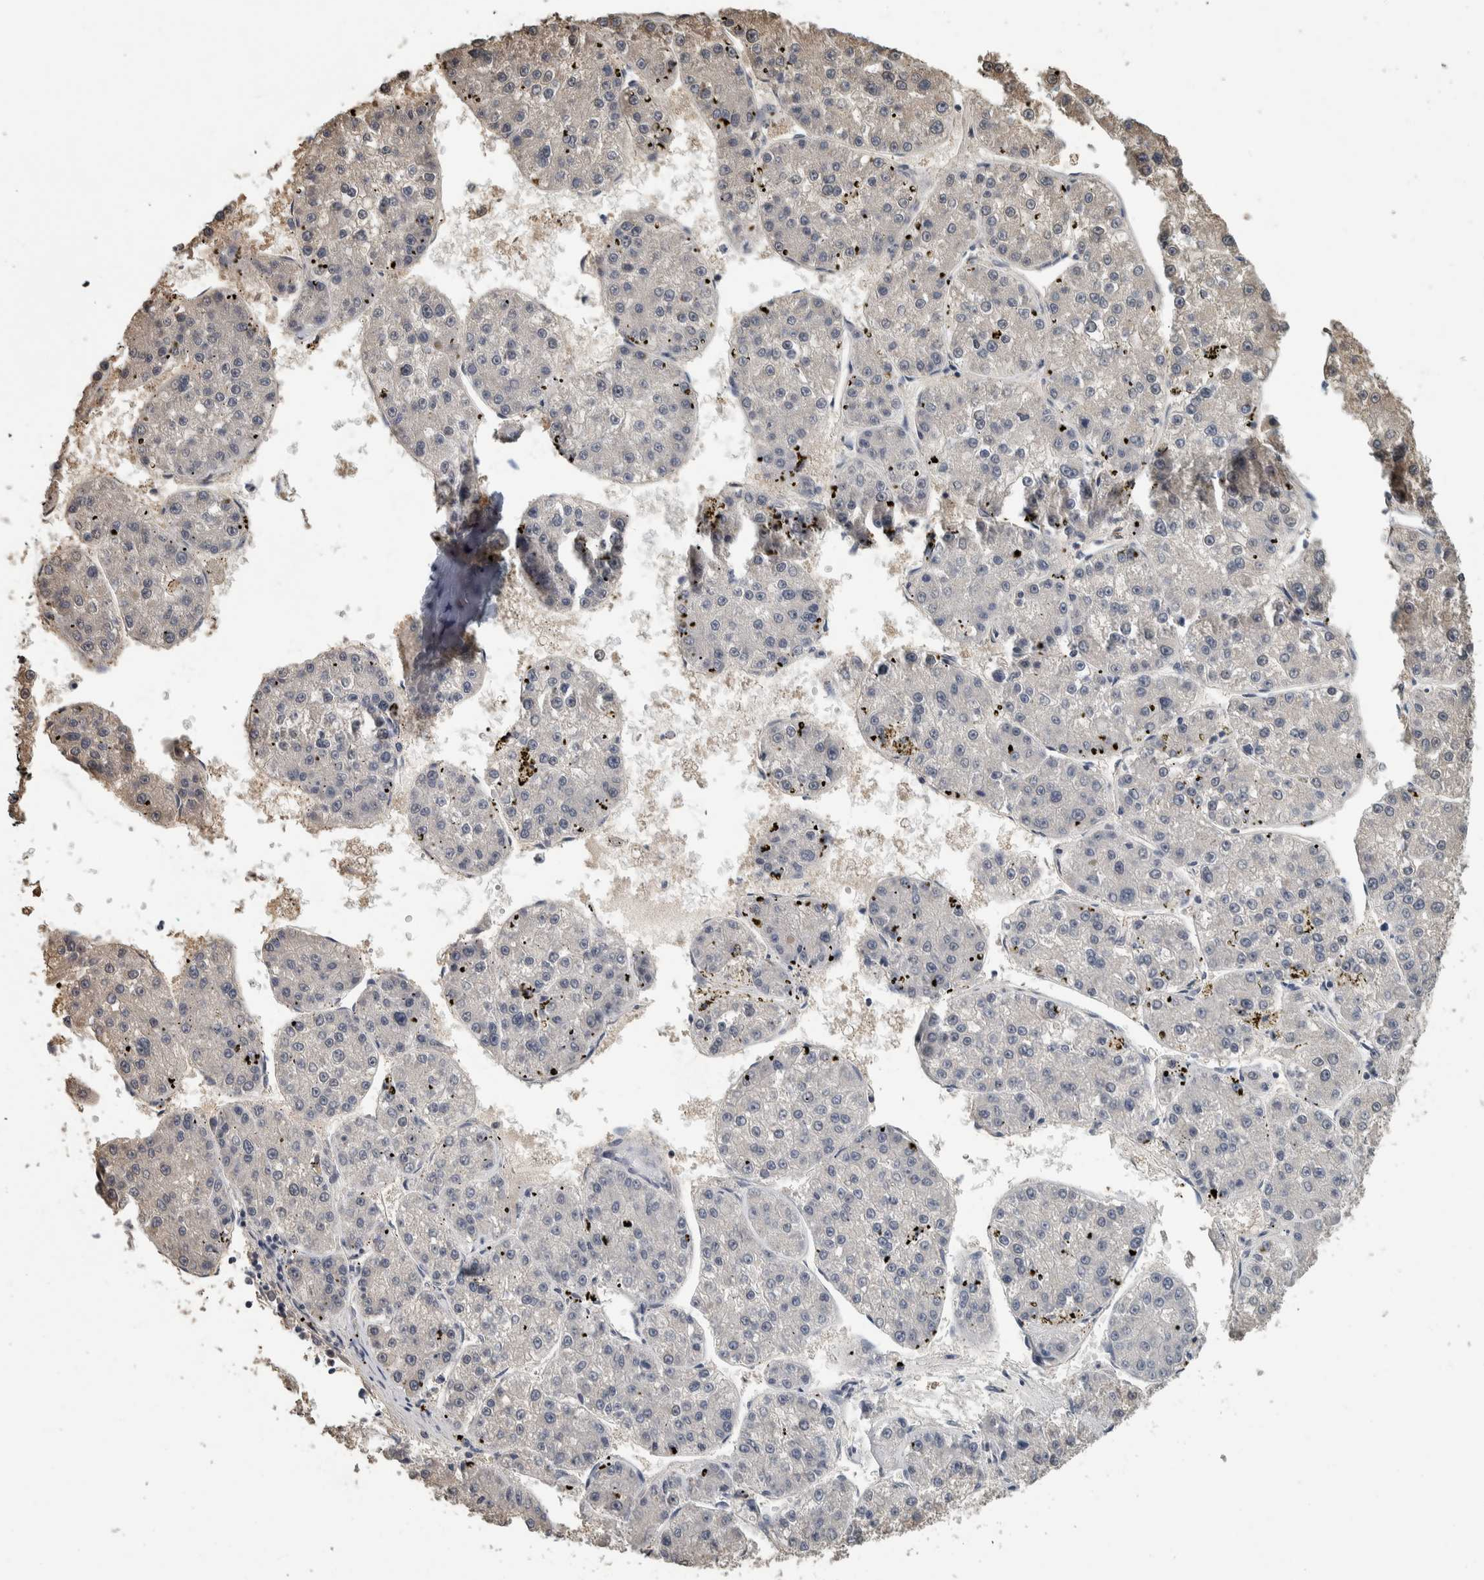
{"staining": {"intensity": "negative", "quantity": "none", "location": "none"}, "tissue": "liver cancer", "cell_type": "Tumor cells", "image_type": "cancer", "snomed": [{"axis": "morphology", "description": "Carcinoma, Hepatocellular, NOS"}, {"axis": "topography", "description": "Liver"}], "caption": "IHC micrograph of neoplastic tissue: liver cancer (hepatocellular carcinoma) stained with DAB shows no significant protein expression in tumor cells.", "gene": "CAVIN4", "patient": {"sex": "female", "age": 73}}